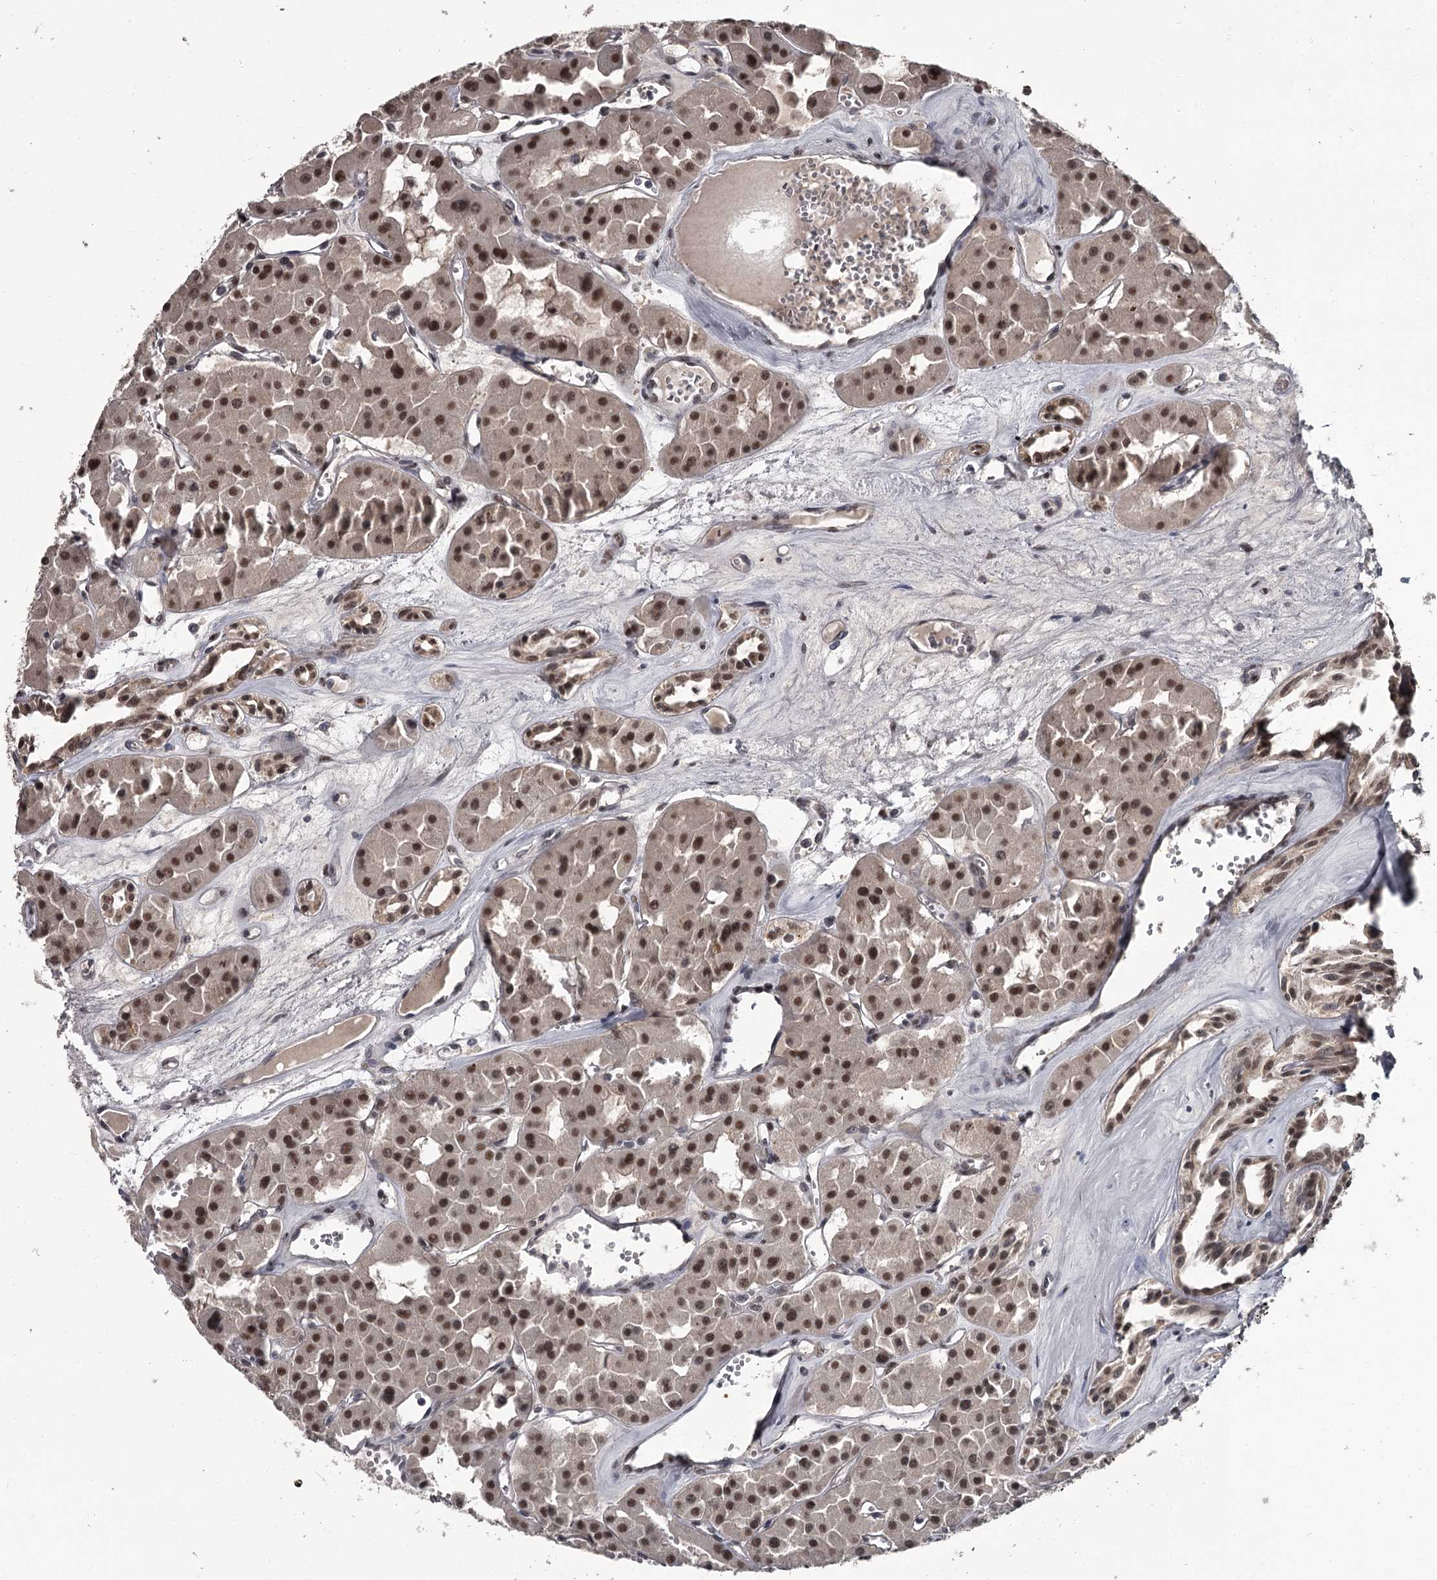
{"staining": {"intensity": "moderate", "quantity": ">75%", "location": "nuclear"}, "tissue": "renal cancer", "cell_type": "Tumor cells", "image_type": "cancer", "snomed": [{"axis": "morphology", "description": "Carcinoma, NOS"}, {"axis": "topography", "description": "Kidney"}], "caption": "About >75% of tumor cells in renal carcinoma exhibit moderate nuclear protein staining as visualized by brown immunohistochemical staining.", "gene": "PRPF40B", "patient": {"sex": "female", "age": 75}}